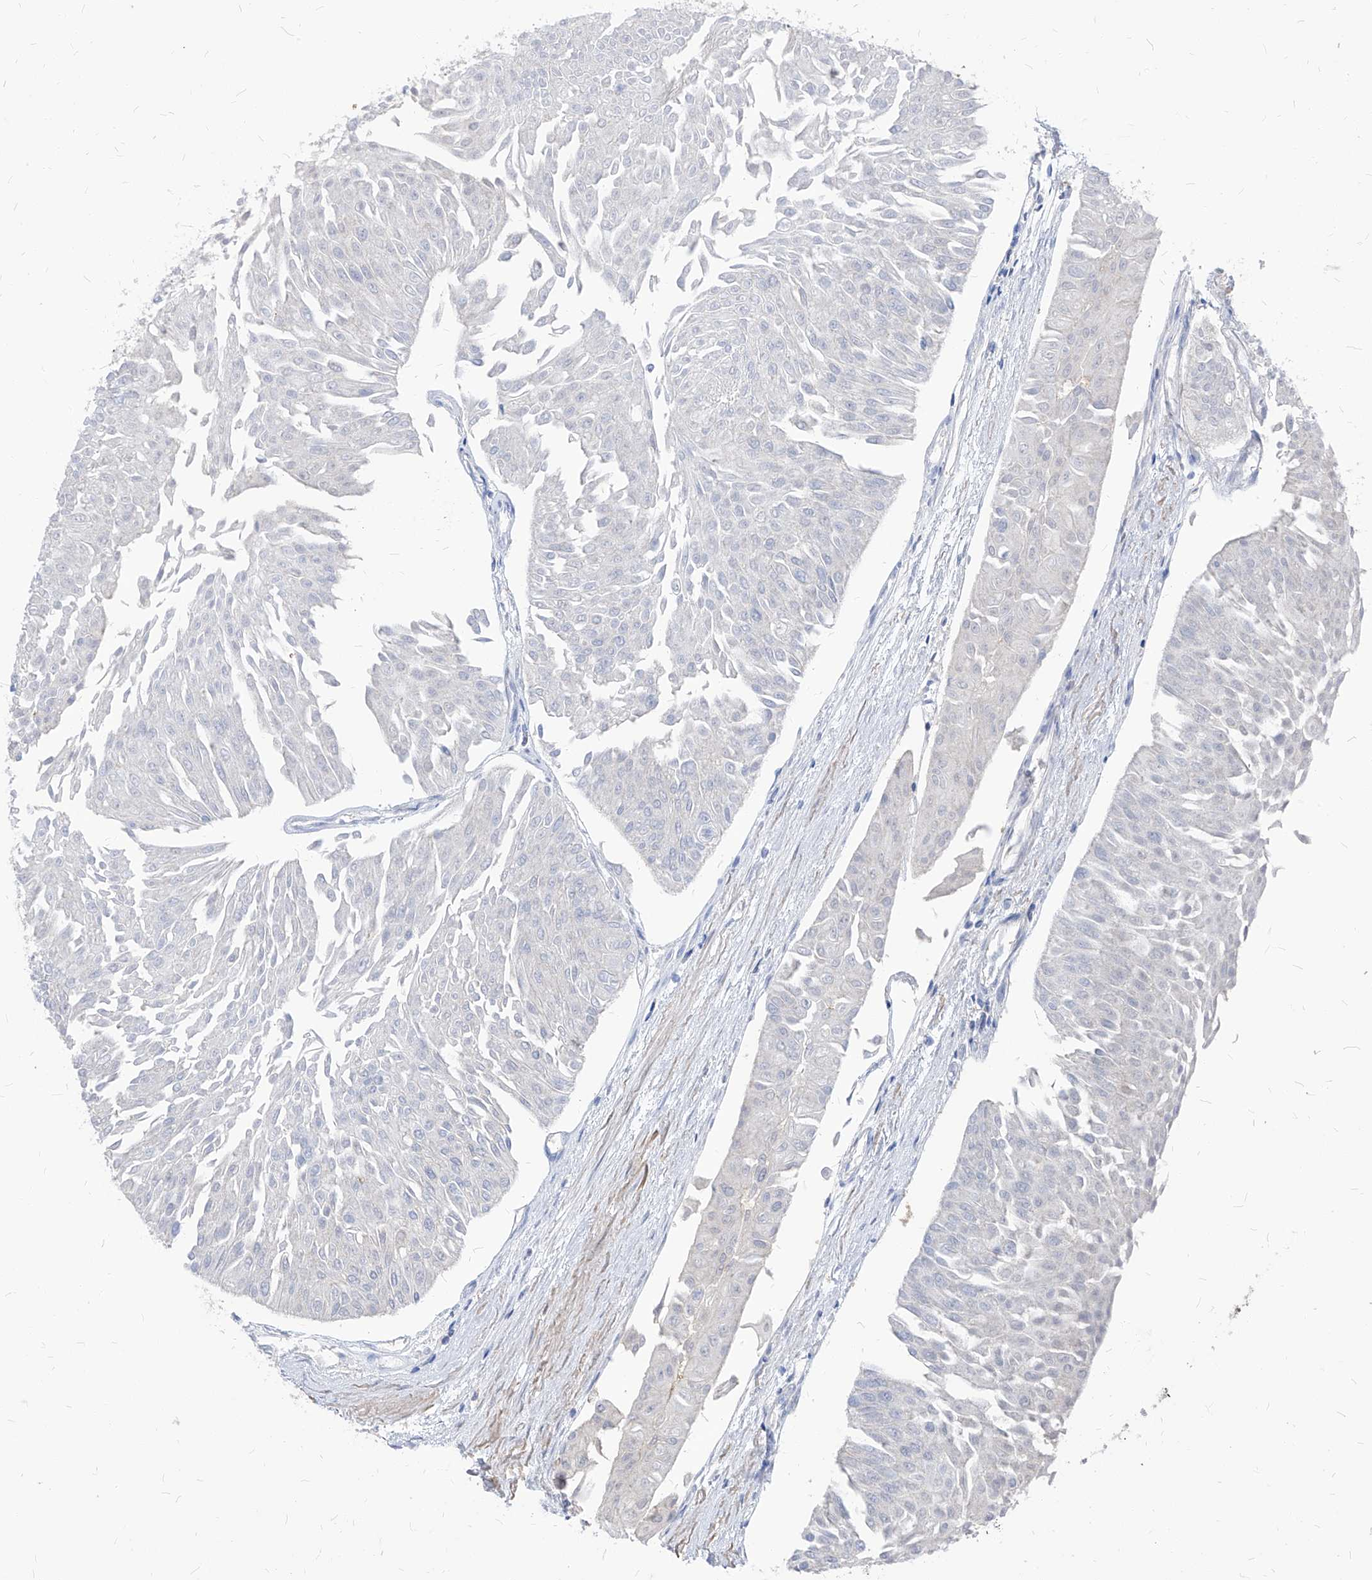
{"staining": {"intensity": "negative", "quantity": "none", "location": "none"}, "tissue": "urothelial cancer", "cell_type": "Tumor cells", "image_type": "cancer", "snomed": [{"axis": "morphology", "description": "Urothelial carcinoma, Low grade"}, {"axis": "topography", "description": "Urinary bladder"}], "caption": "Immunohistochemical staining of human low-grade urothelial carcinoma exhibits no significant expression in tumor cells. (DAB immunohistochemistry with hematoxylin counter stain).", "gene": "ABRACL", "patient": {"sex": "male", "age": 67}}